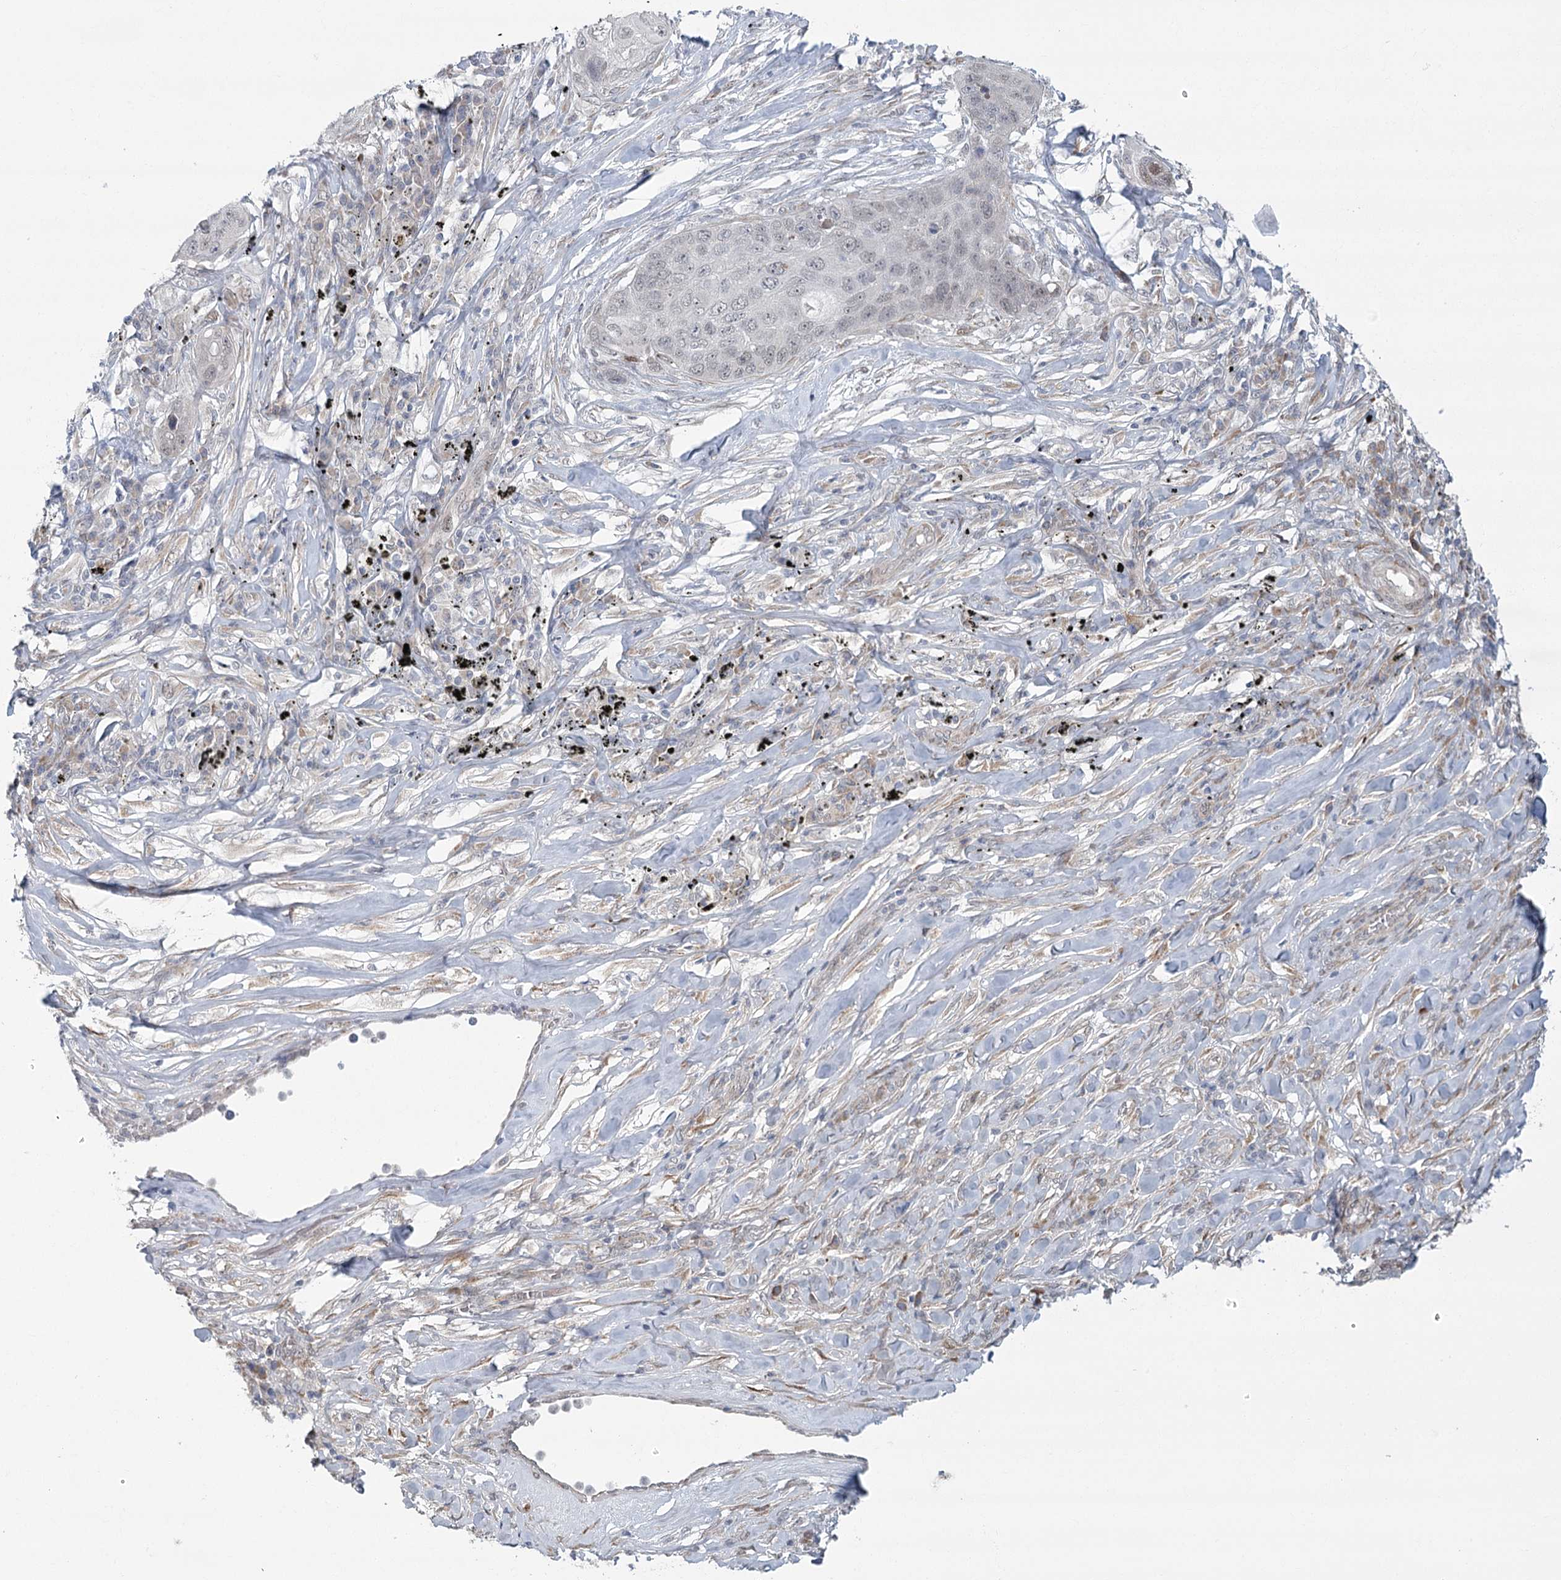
{"staining": {"intensity": "negative", "quantity": "none", "location": "none"}, "tissue": "lung cancer", "cell_type": "Tumor cells", "image_type": "cancer", "snomed": [{"axis": "morphology", "description": "Squamous cell carcinoma, NOS"}, {"axis": "topography", "description": "Lung"}], "caption": "High power microscopy micrograph of an IHC histopathology image of lung squamous cell carcinoma, revealing no significant staining in tumor cells.", "gene": "MED28", "patient": {"sex": "female", "age": 63}}